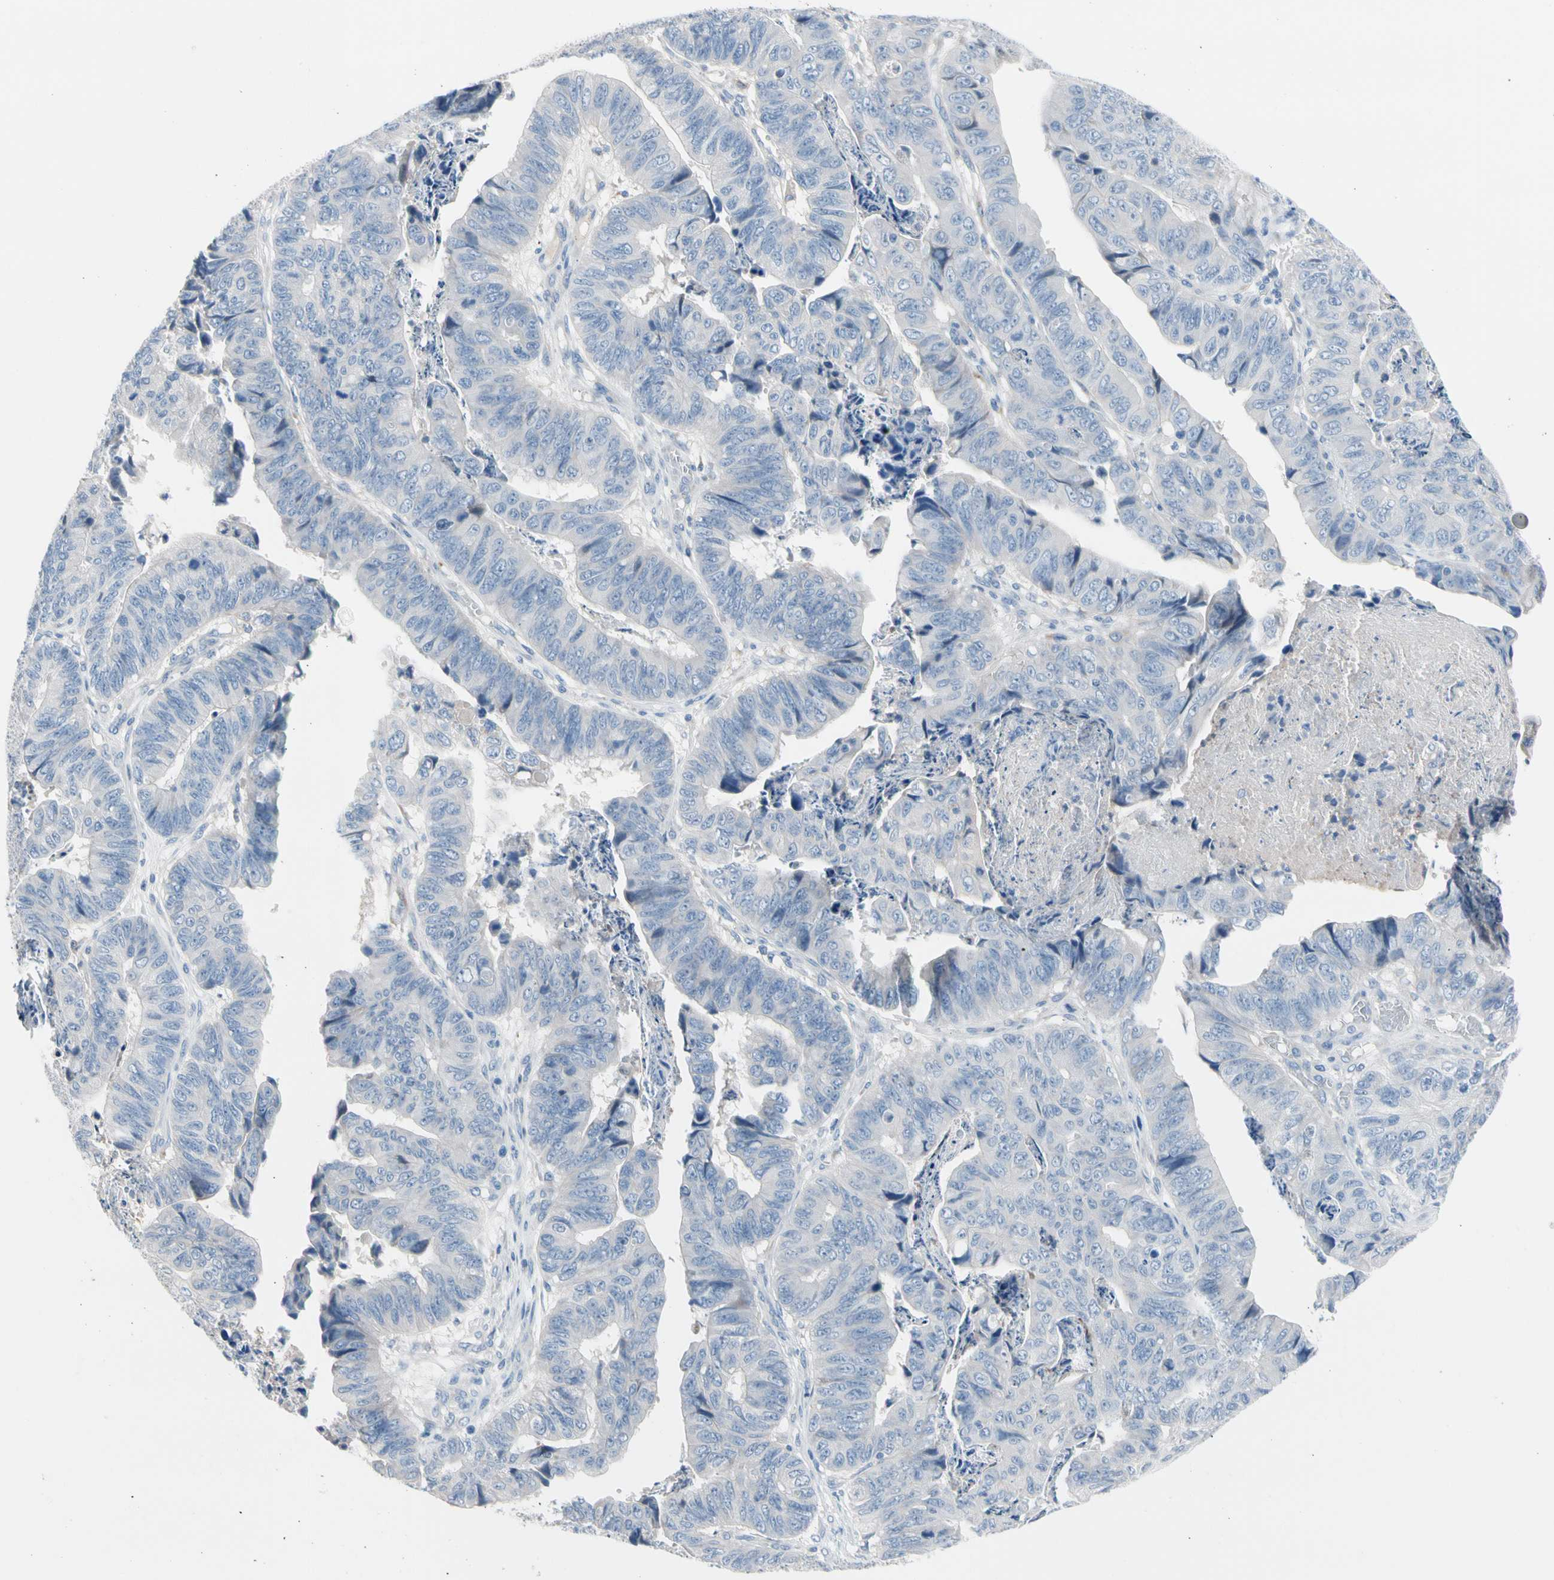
{"staining": {"intensity": "negative", "quantity": "none", "location": "none"}, "tissue": "stomach cancer", "cell_type": "Tumor cells", "image_type": "cancer", "snomed": [{"axis": "morphology", "description": "Adenocarcinoma, NOS"}, {"axis": "topography", "description": "Stomach, lower"}], "caption": "The micrograph displays no significant expression in tumor cells of stomach cancer (adenocarcinoma).", "gene": "CASQ1", "patient": {"sex": "male", "age": 77}}